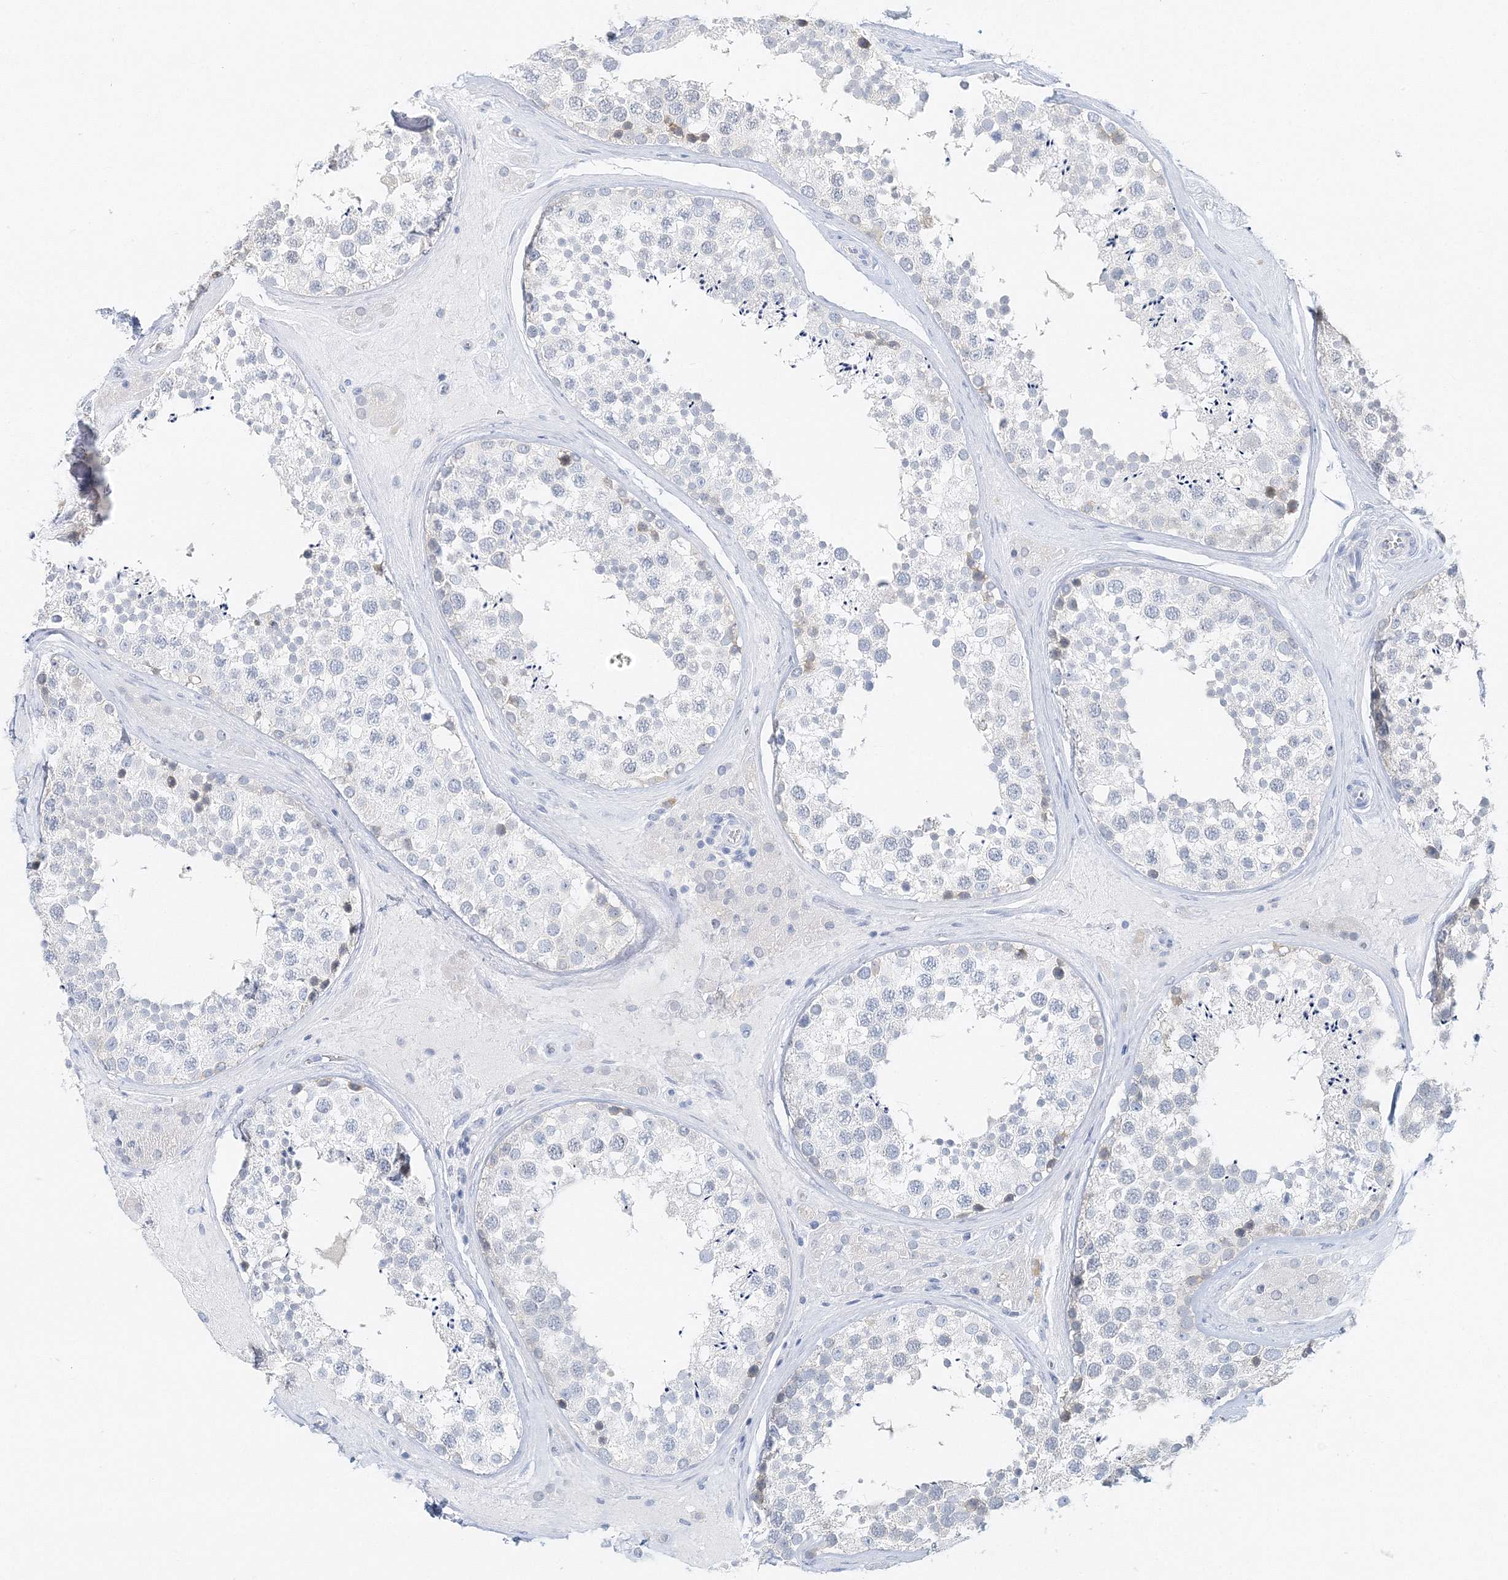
{"staining": {"intensity": "weak", "quantity": "<25%", "location": "cytoplasmic/membranous"}, "tissue": "testis", "cell_type": "Cells in seminiferous ducts", "image_type": "normal", "snomed": [{"axis": "morphology", "description": "Normal tissue, NOS"}, {"axis": "topography", "description": "Testis"}], "caption": "This histopathology image is of unremarkable testis stained with immunohistochemistry (IHC) to label a protein in brown with the nuclei are counter-stained blue. There is no positivity in cells in seminiferous ducts. Brightfield microscopy of IHC stained with DAB (3,3'-diaminobenzidine) (brown) and hematoxylin (blue), captured at high magnification.", "gene": "VILL", "patient": {"sex": "male", "age": 46}}